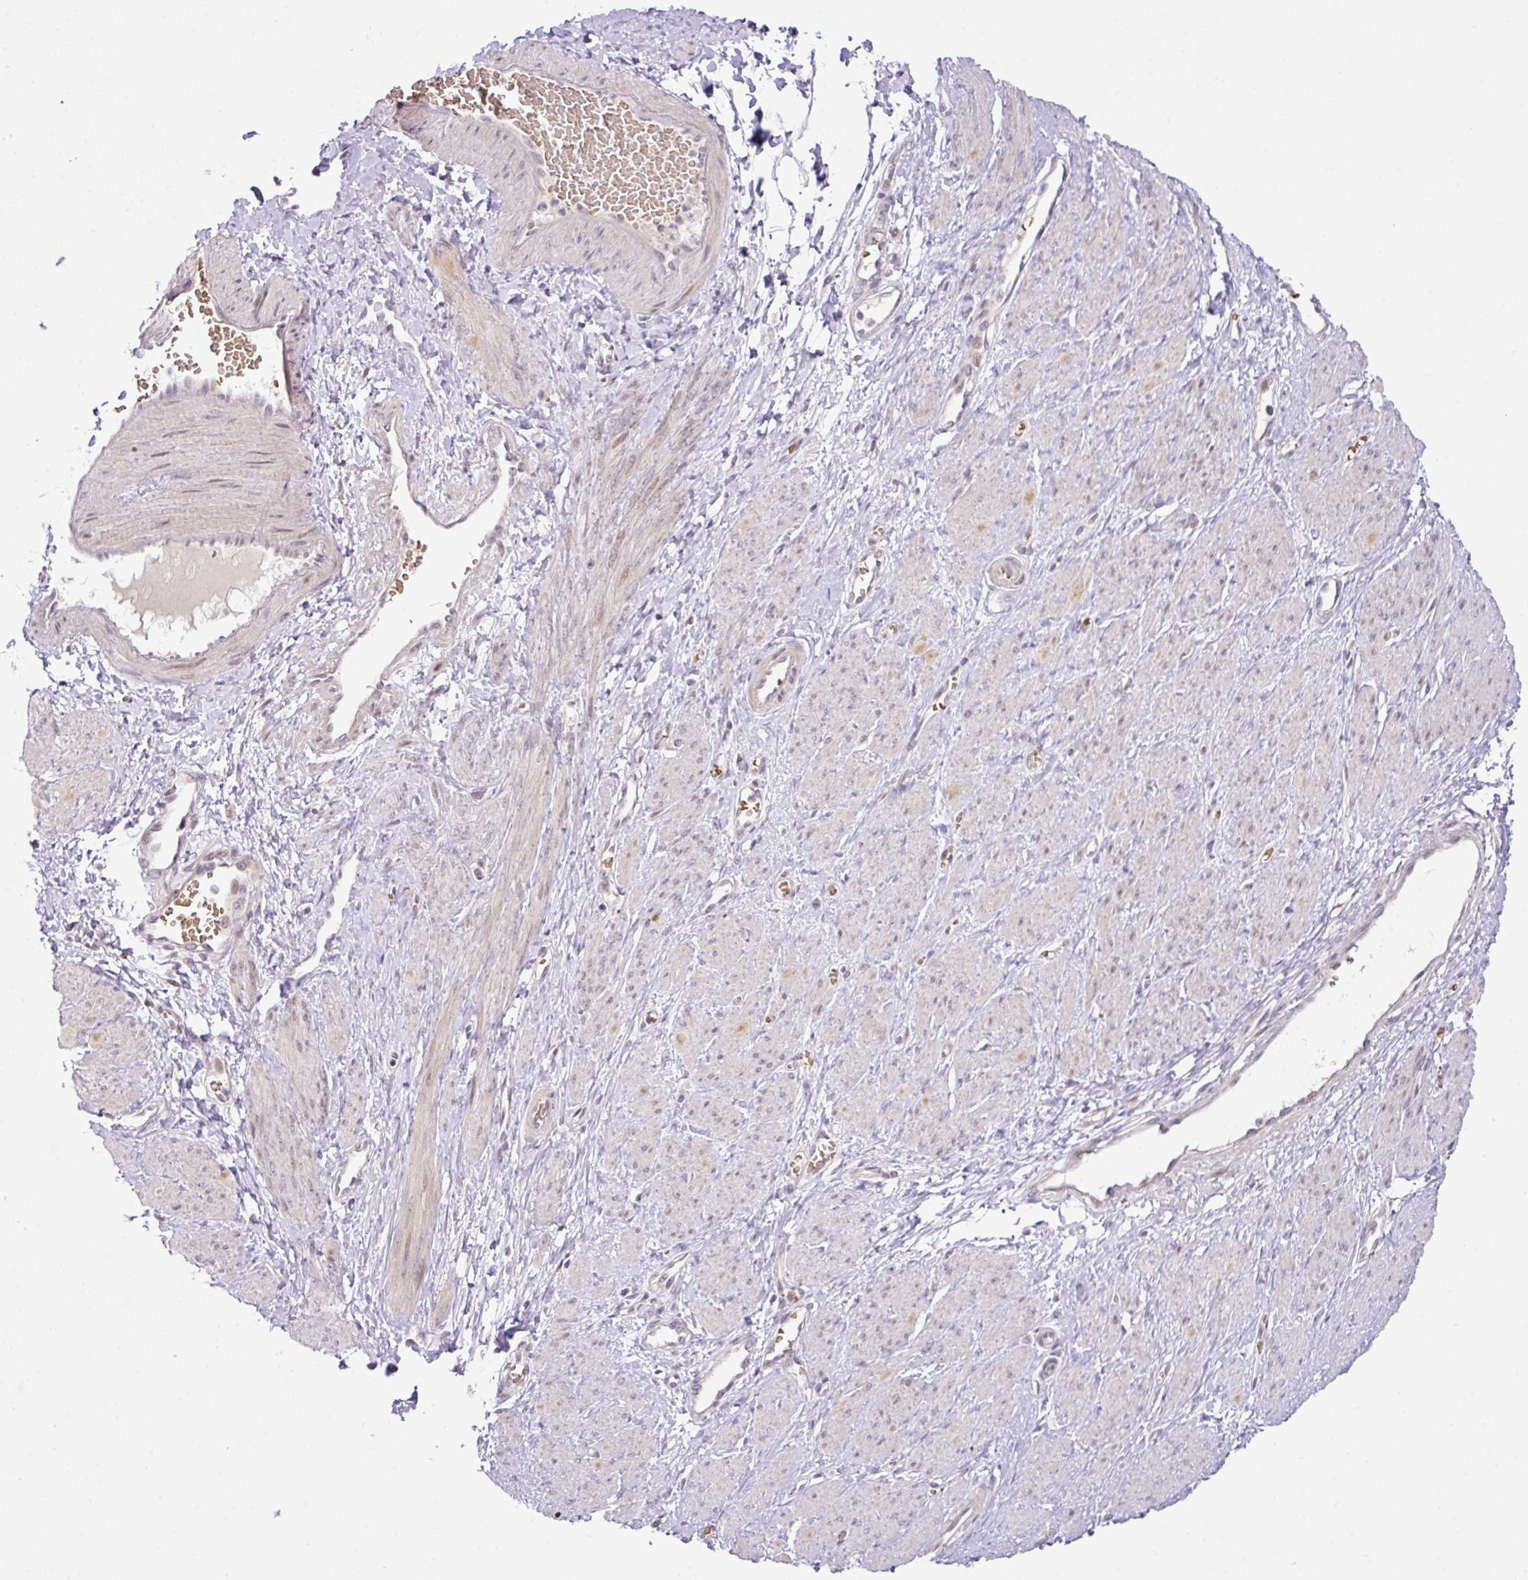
{"staining": {"intensity": "weak", "quantity": "<25%", "location": "nuclear"}, "tissue": "smooth muscle", "cell_type": "Smooth muscle cells", "image_type": "normal", "snomed": [{"axis": "morphology", "description": "Normal tissue, NOS"}, {"axis": "topography", "description": "Smooth muscle"}, {"axis": "topography", "description": "Uterus"}], "caption": "A high-resolution micrograph shows immunohistochemistry staining of normal smooth muscle, which reveals no significant staining in smooth muscle cells.", "gene": "PARP2", "patient": {"sex": "female", "age": 39}}